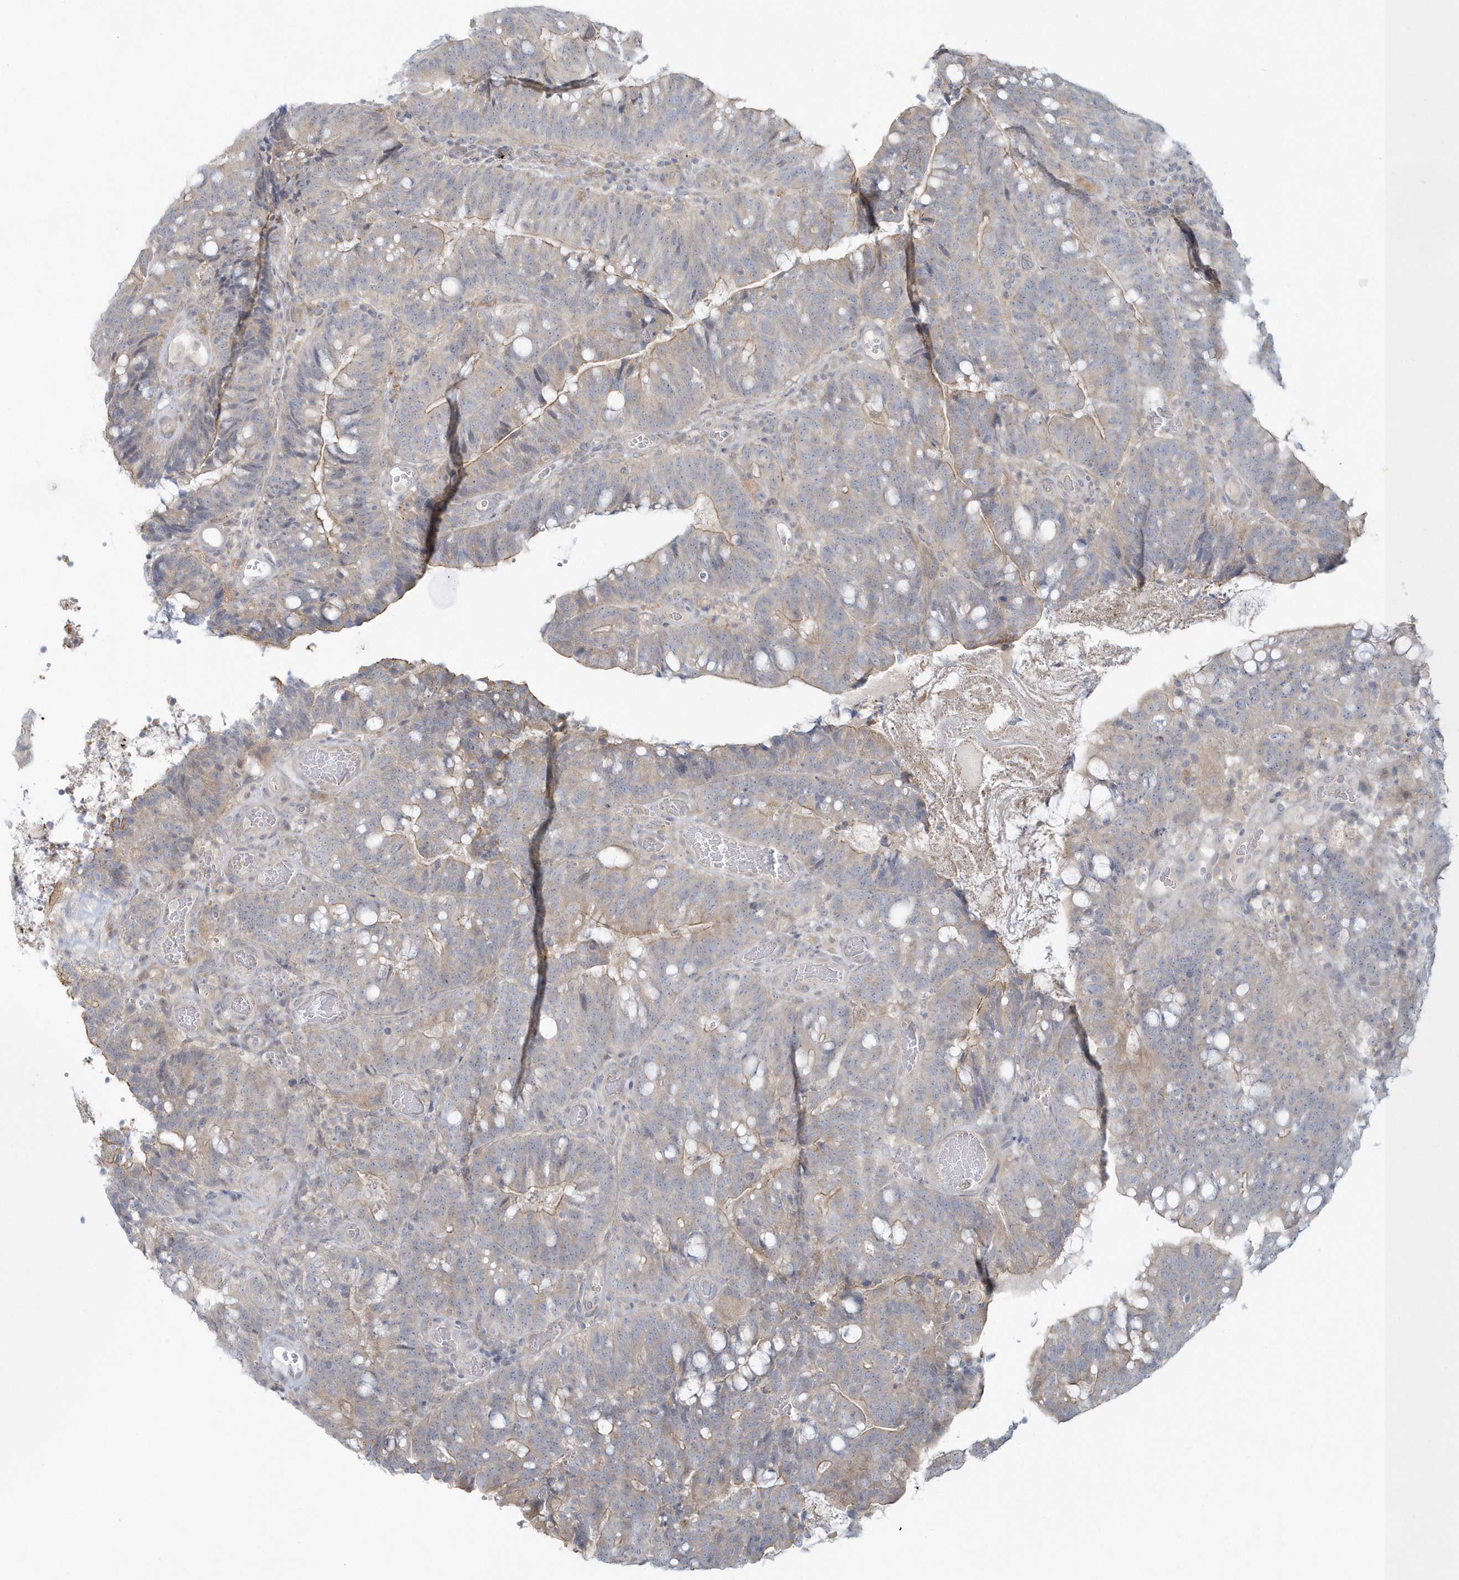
{"staining": {"intensity": "weak", "quantity": "25%-75%", "location": "cytoplasmic/membranous"}, "tissue": "colorectal cancer", "cell_type": "Tumor cells", "image_type": "cancer", "snomed": [{"axis": "morphology", "description": "Adenocarcinoma, NOS"}, {"axis": "topography", "description": "Colon"}], "caption": "DAB immunohistochemical staining of human colorectal adenocarcinoma reveals weak cytoplasmic/membranous protein positivity in about 25%-75% of tumor cells.", "gene": "BLTP3A", "patient": {"sex": "female", "age": 66}}